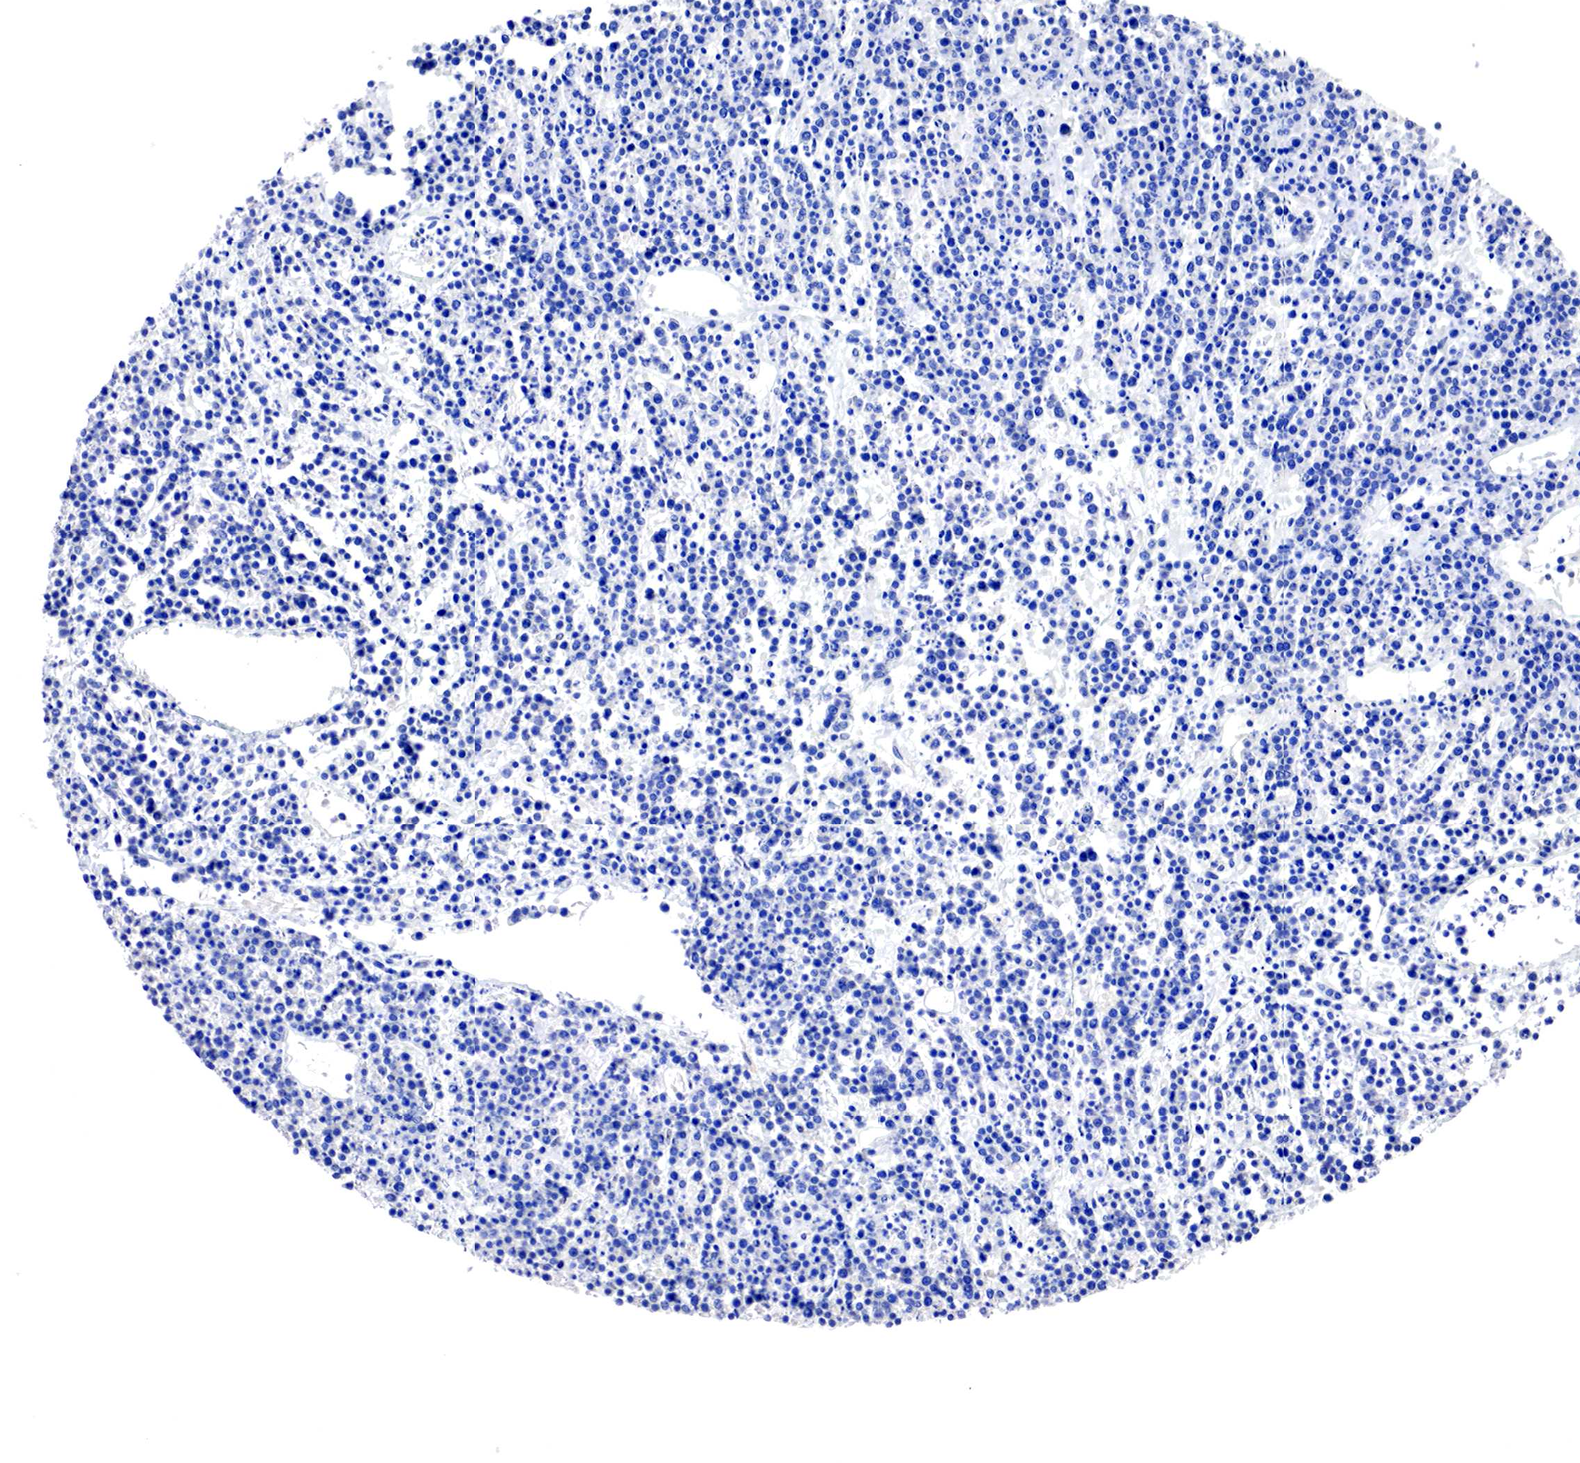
{"staining": {"intensity": "negative", "quantity": "none", "location": "none"}, "tissue": "lymphoma", "cell_type": "Tumor cells", "image_type": "cancer", "snomed": [{"axis": "morphology", "description": "Malignant lymphoma, non-Hodgkin's type, High grade"}, {"axis": "topography", "description": "Ovary"}], "caption": "Human malignant lymphoma, non-Hodgkin's type (high-grade) stained for a protein using IHC demonstrates no expression in tumor cells.", "gene": "PABIR2", "patient": {"sex": "female", "age": 56}}